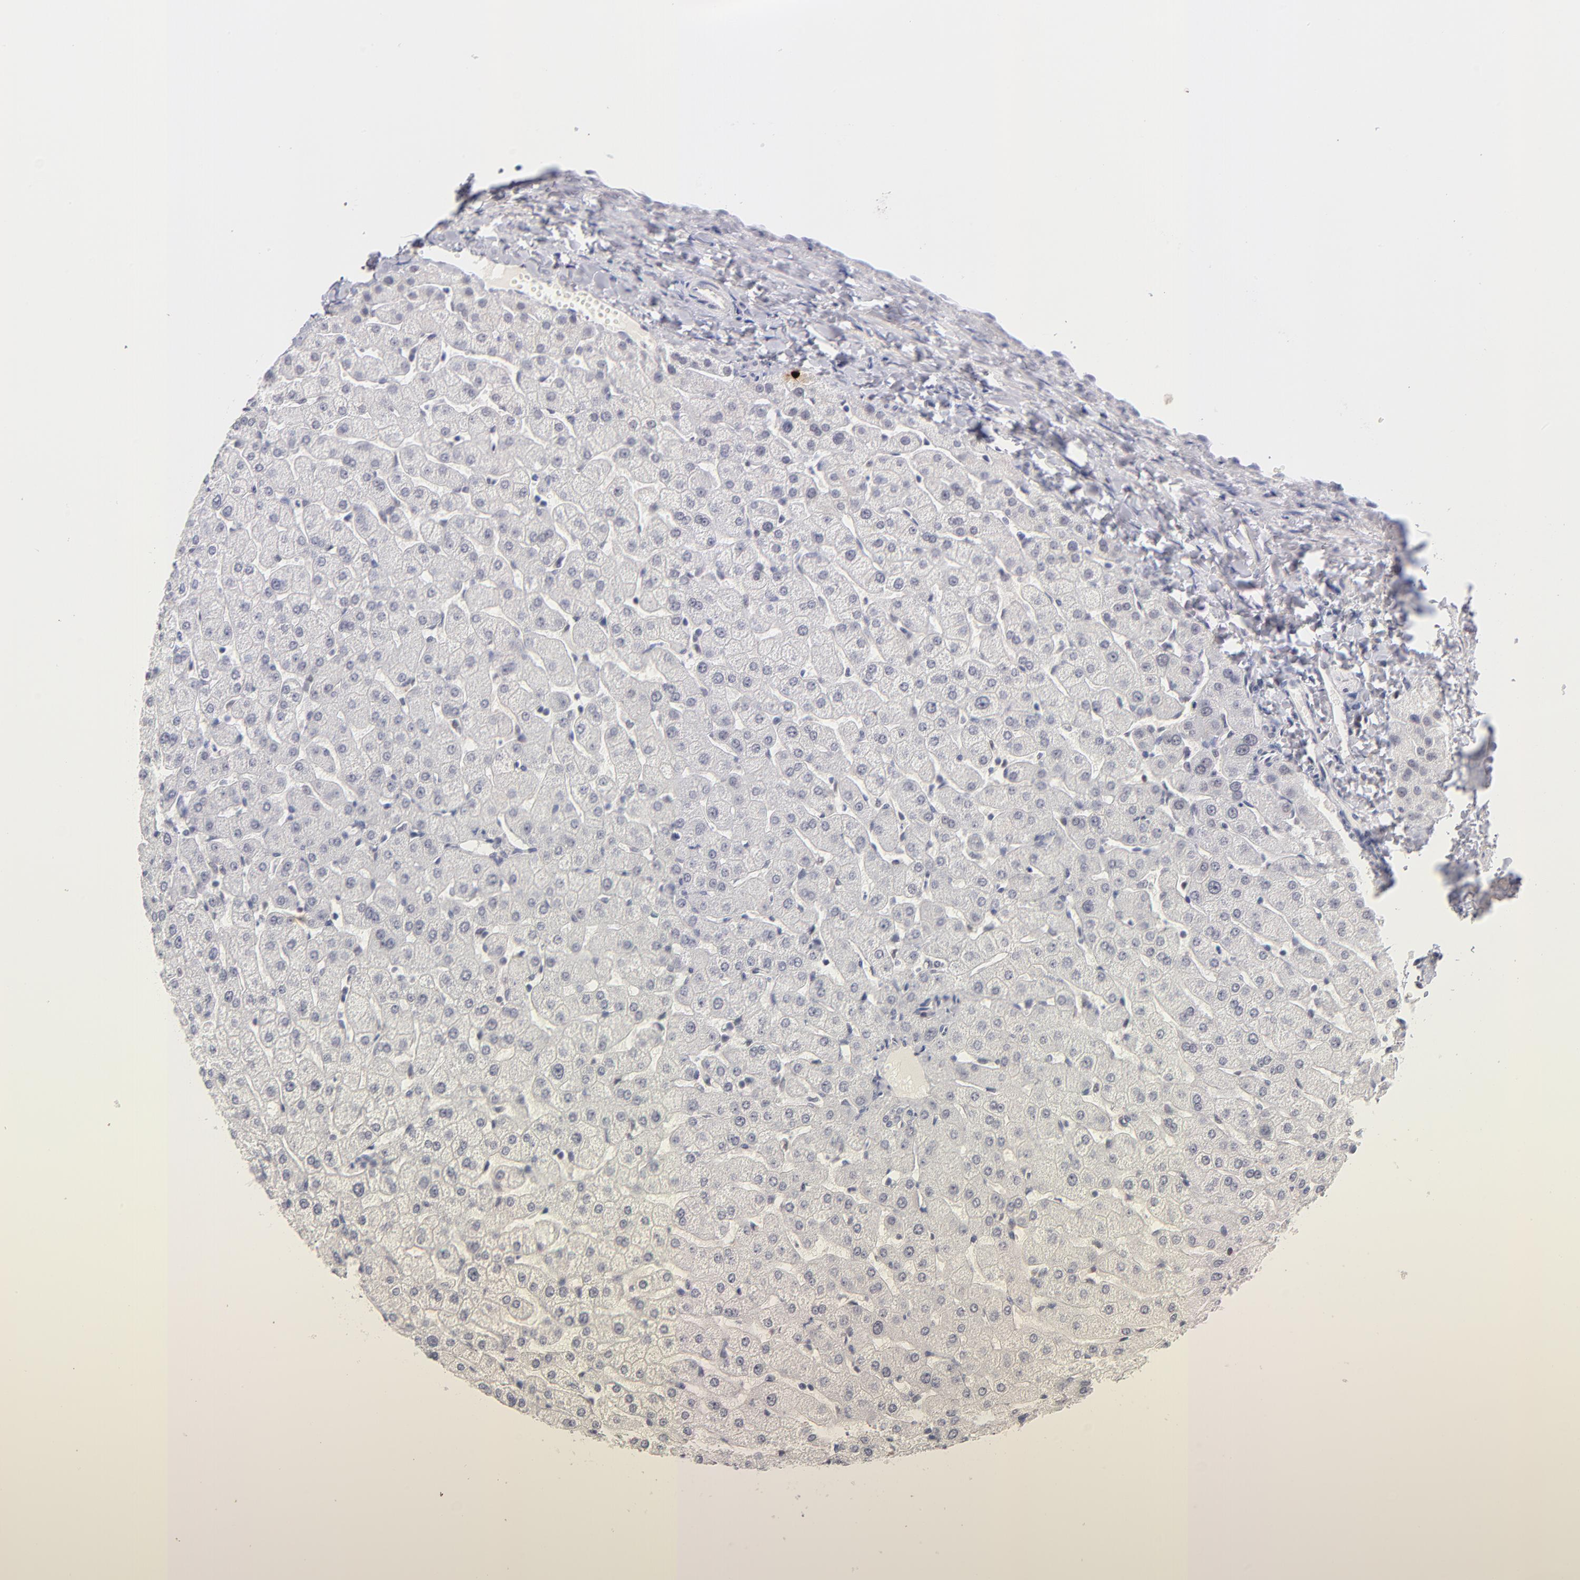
{"staining": {"intensity": "negative", "quantity": "none", "location": "none"}, "tissue": "liver", "cell_type": "Cholangiocytes", "image_type": "normal", "snomed": [{"axis": "morphology", "description": "Normal tissue, NOS"}, {"axis": "morphology", "description": "Fibrosis, NOS"}, {"axis": "topography", "description": "Liver"}], "caption": "High magnification brightfield microscopy of benign liver stained with DAB (3,3'-diaminobenzidine) (brown) and counterstained with hematoxylin (blue): cholangiocytes show no significant positivity. (Brightfield microscopy of DAB IHC at high magnification).", "gene": "PARP1", "patient": {"sex": "female", "age": 29}}